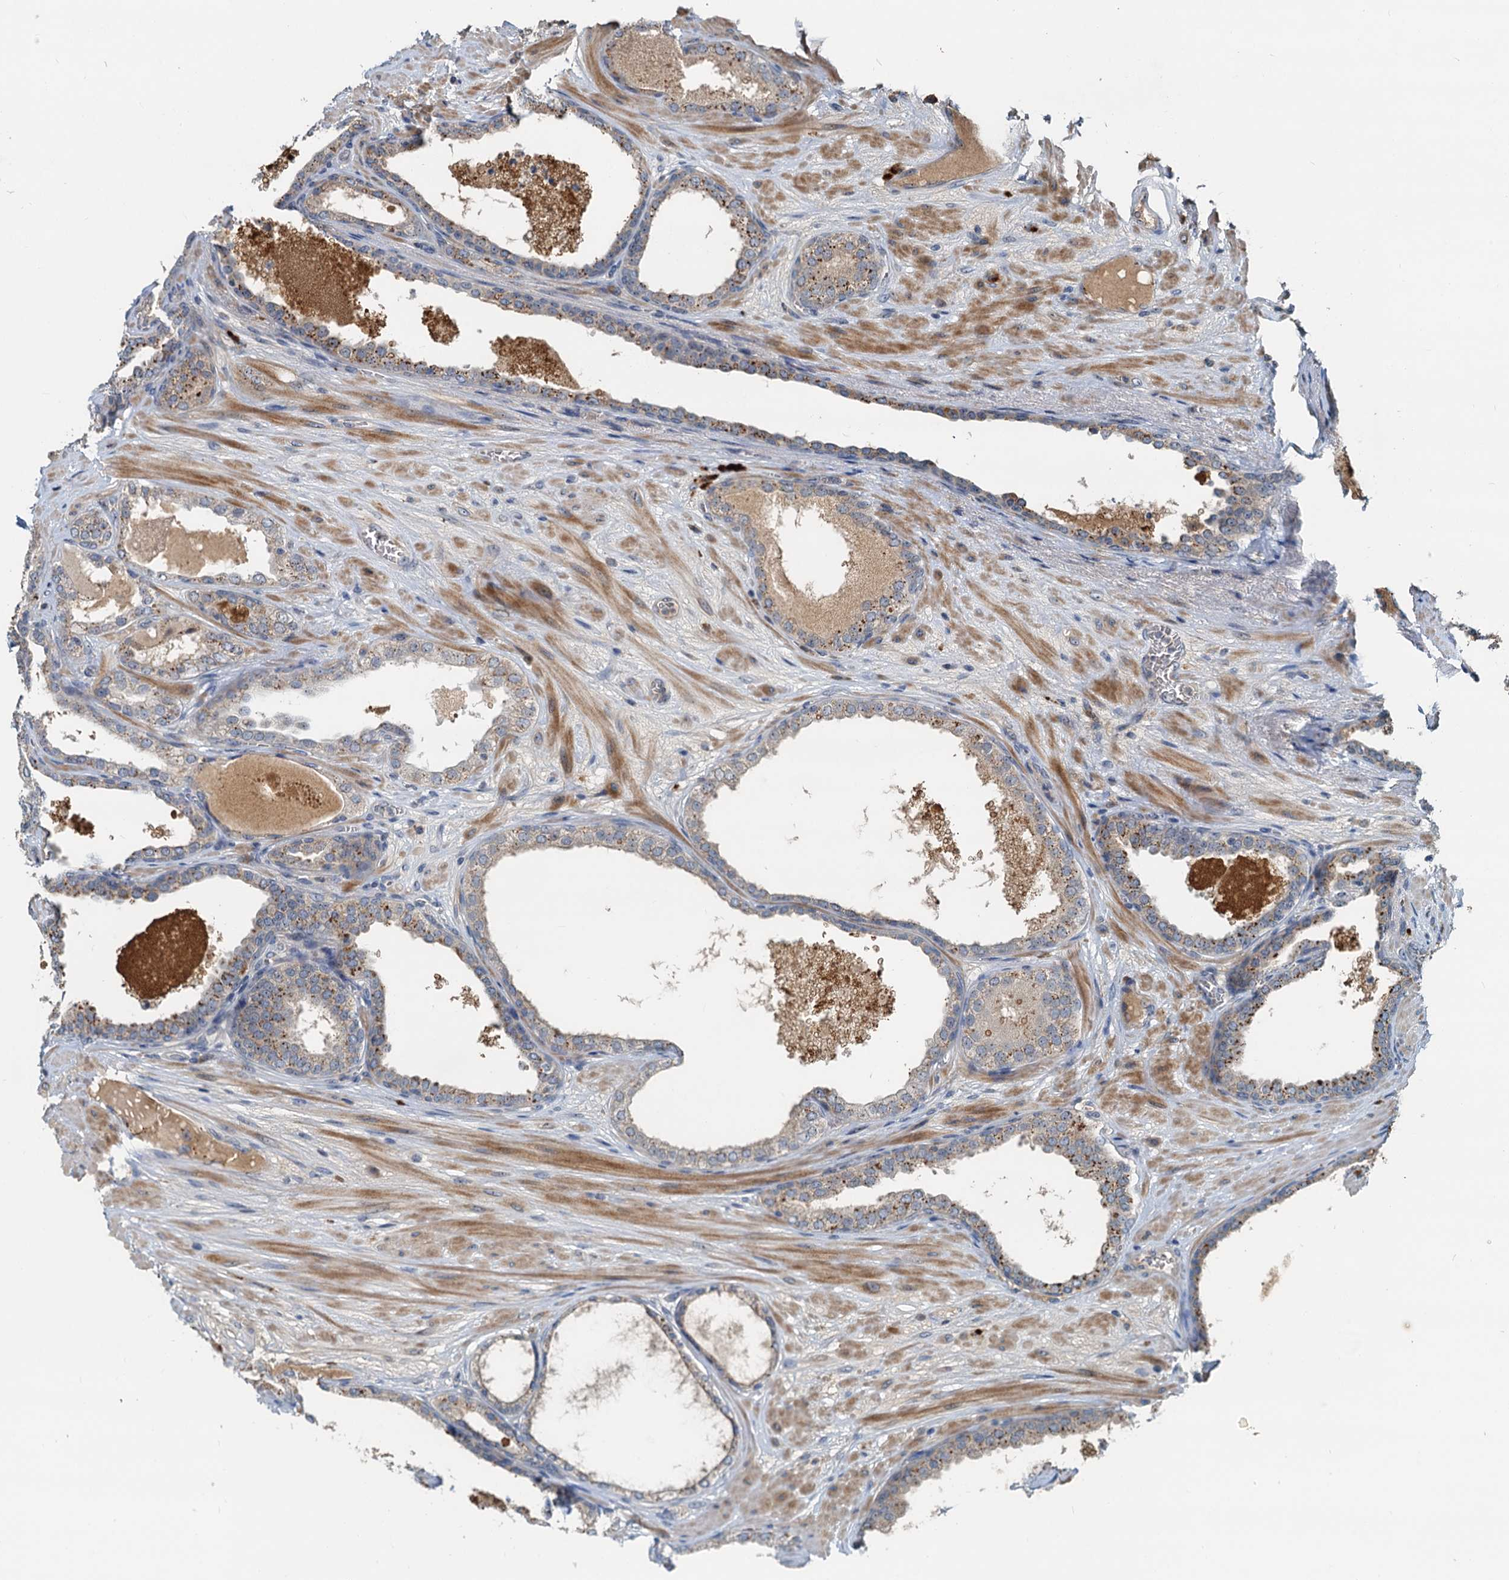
{"staining": {"intensity": "moderate", "quantity": "<25%", "location": "cytoplasmic/membranous"}, "tissue": "prostate cancer", "cell_type": "Tumor cells", "image_type": "cancer", "snomed": [{"axis": "morphology", "description": "Adenocarcinoma, High grade"}, {"axis": "topography", "description": "Prostate"}], "caption": "High-grade adenocarcinoma (prostate) was stained to show a protein in brown. There is low levels of moderate cytoplasmic/membranous positivity in approximately <25% of tumor cells.", "gene": "RGS7BP", "patient": {"sex": "male", "age": 59}}